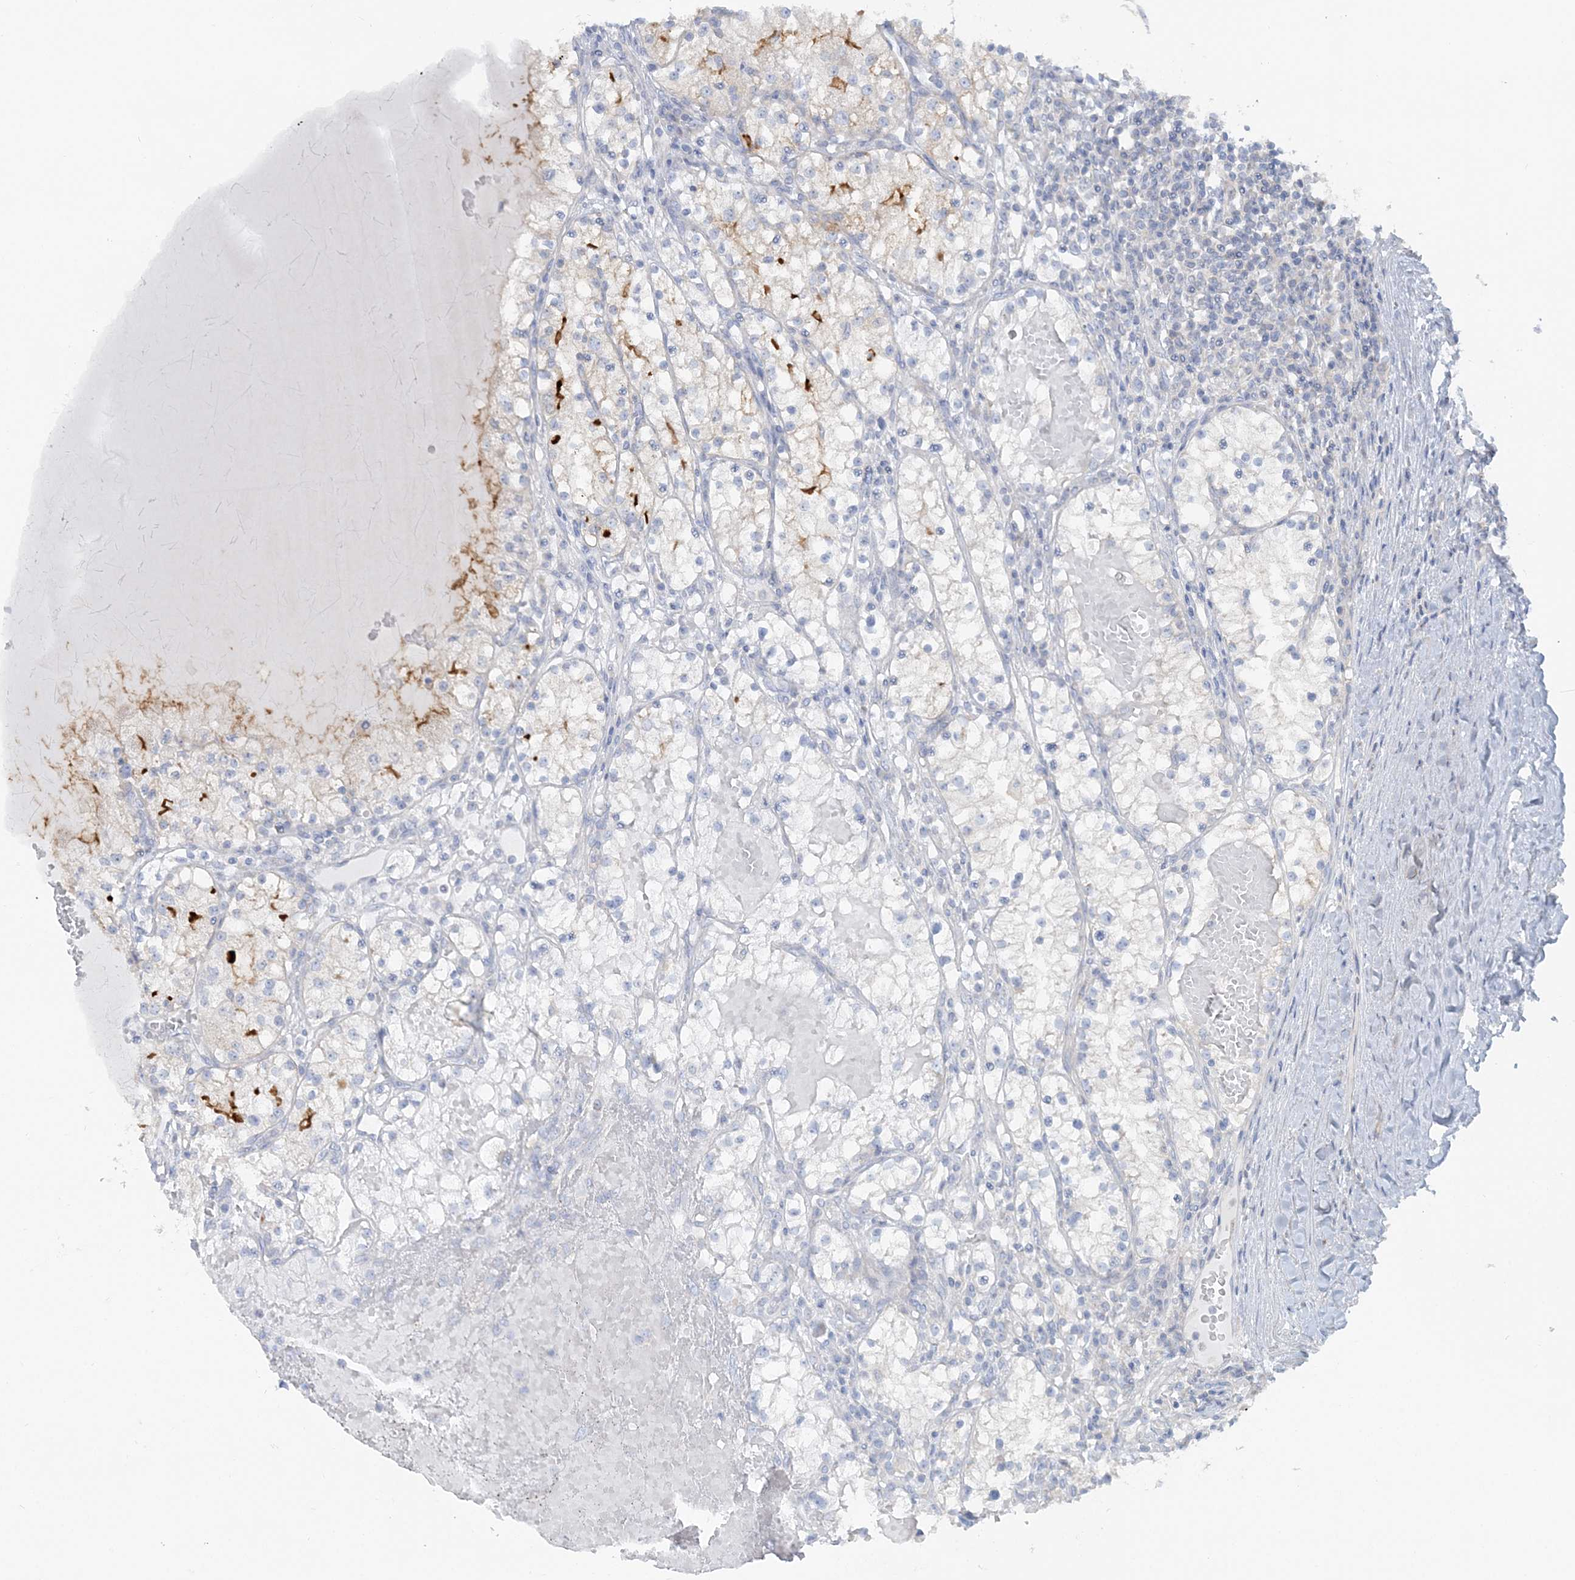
{"staining": {"intensity": "moderate", "quantity": "<25%", "location": "cytoplasmic/membranous"}, "tissue": "renal cancer", "cell_type": "Tumor cells", "image_type": "cancer", "snomed": [{"axis": "morphology", "description": "Normal tissue, NOS"}, {"axis": "morphology", "description": "Adenocarcinoma, NOS"}, {"axis": "topography", "description": "Kidney"}], "caption": "Human adenocarcinoma (renal) stained with a protein marker displays moderate staining in tumor cells.", "gene": "TBC1D5", "patient": {"sex": "male", "age": 68}}